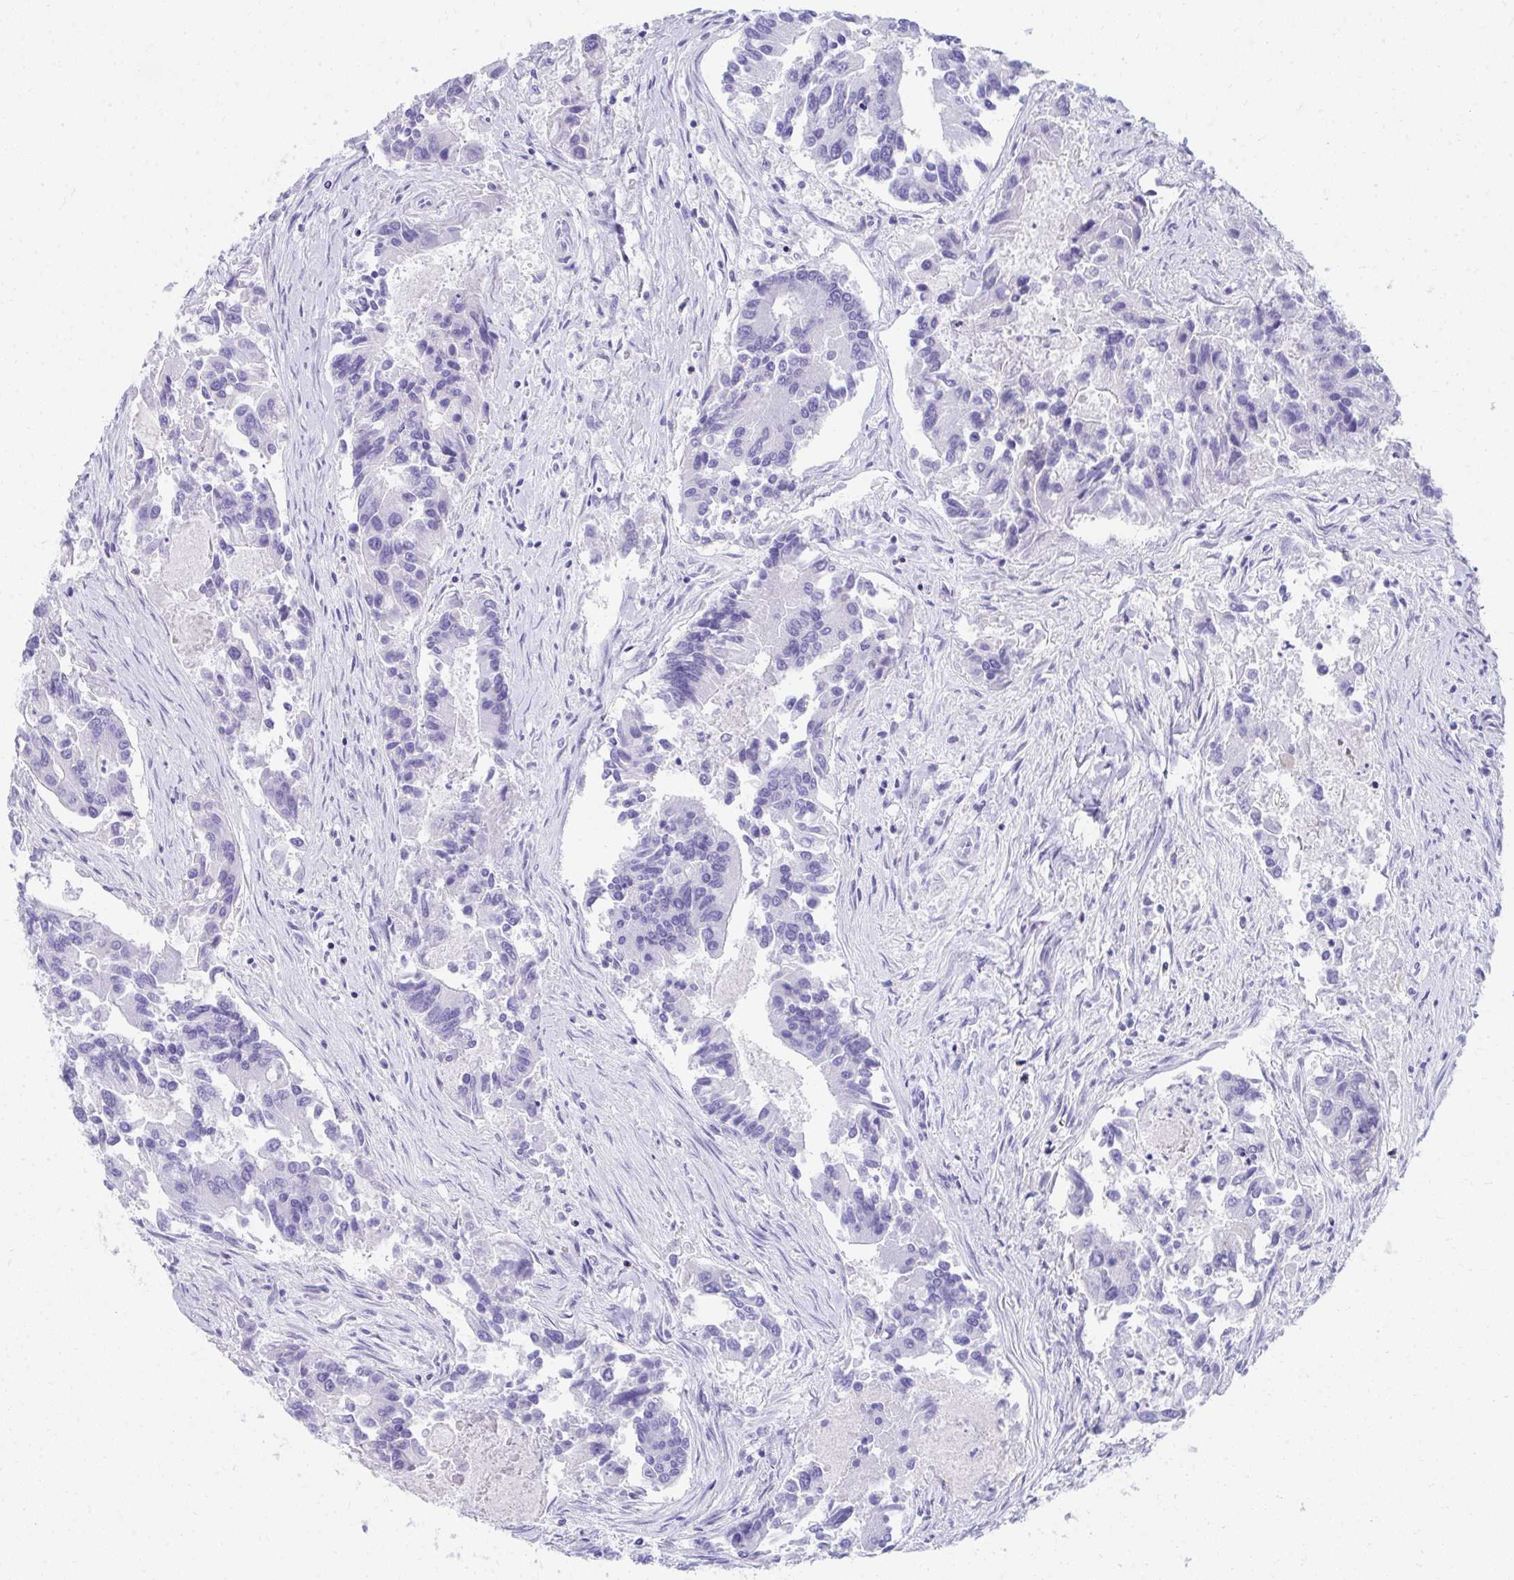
{"staining": {"intensity": "negative", "quantity": "none", "location": "none"}, "tissue": "colorectal cancer", "cell_type": "Tumor cells", "image_type": "cancer", "snomed": [{"axis": "morphology", "description": "Adenocarcinoma, NOS"}, {"axis": "topography", "description": "Colon"}], "caption": "Tumor cells show no significant protein positivity in colorectal cancer.", "gene": "SEC14L3", "patient": {"sex": "female", "age": 67}}